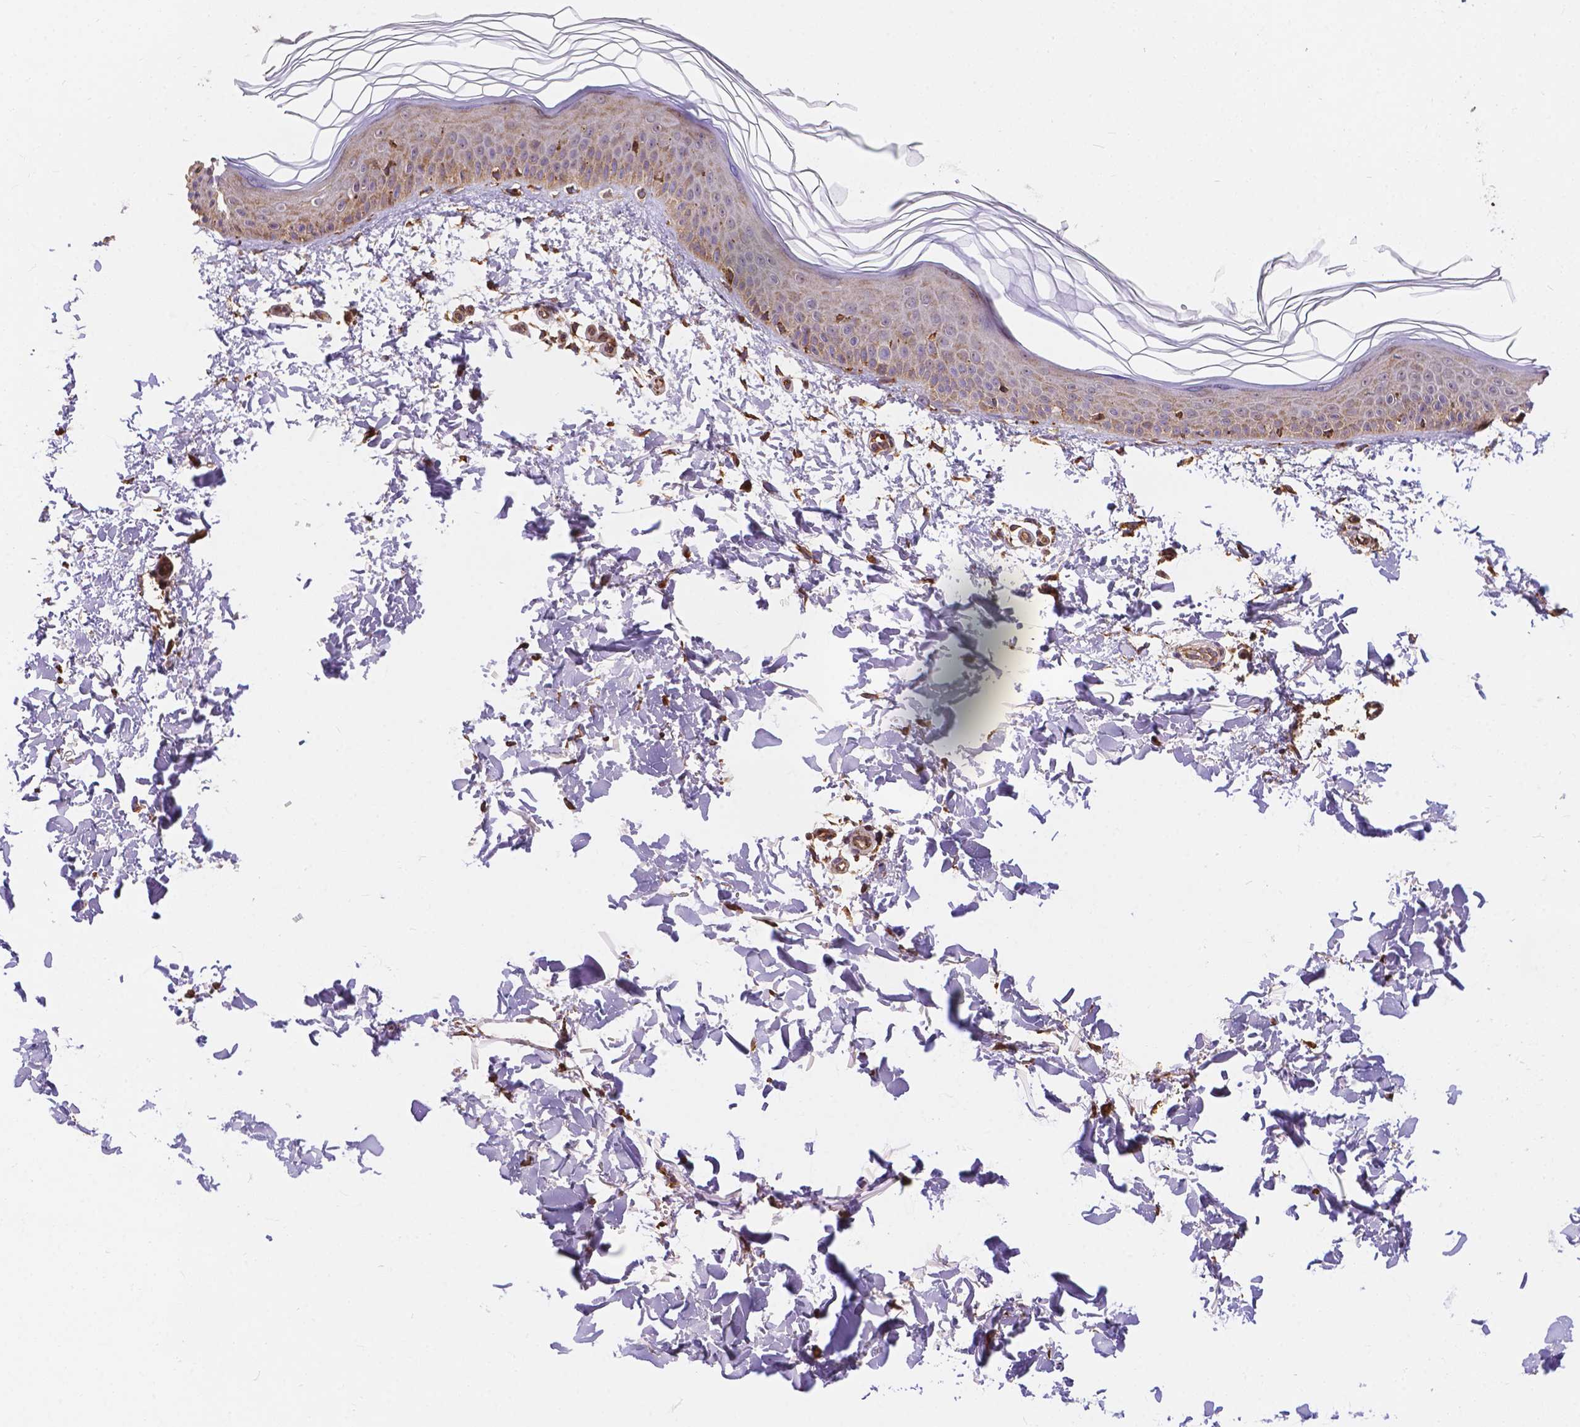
{"staining": {"intensity": "moderate", "quantity": ">75%", "location": "cytoplasmic/membranous"}, "tissue": "skin", "cell_type": "Fibroblasts", "image_type": "normal", "snomed": [{"axis": "morphology", "description": "Normal tissue, NOS"}, {"axis": "topography", "description": "Skin"}], "caption": "Immunohistochemistry image of unremarkable human skin stained for a protein (brown), which demonstrates medium levels of moderate cytoplasmic/membranous positivity in about >75% of fibroblasts.", "gene": "IPO11", "patient": {"sex": "female", "age": 62}}